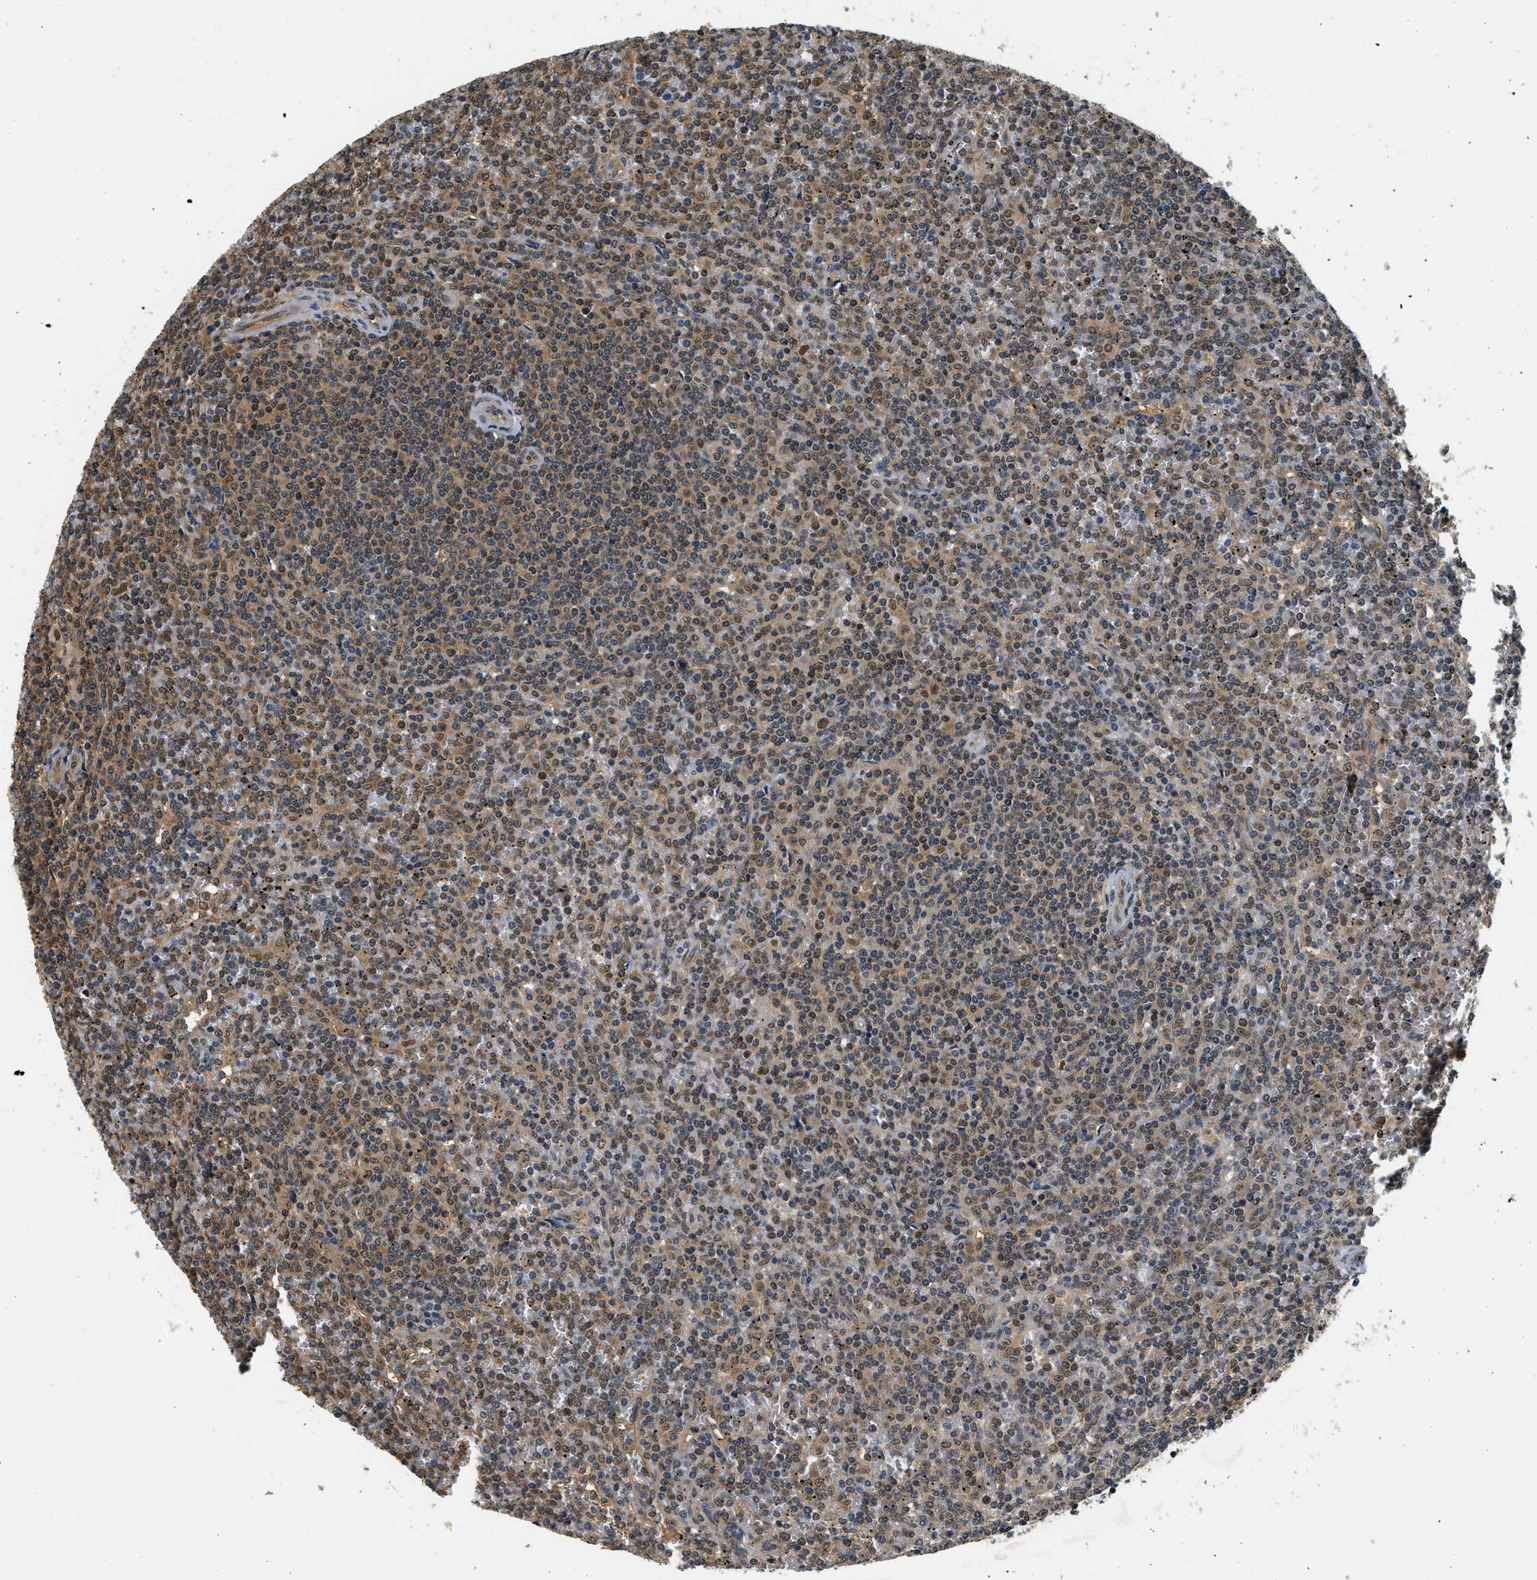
{"staining": {"intensity": "moderate", "quantity": "25%-75%", "location": "cytoplasmic/membranous,nuclear"}, "tissue": "lymphoma", "cell_type": "Tumor cells", "image_type": "cancer", "snomed": [{"axis": "morphology", "description": "Malignant lymphoma, non-Hodgkin's type, Low grade"}, {"axis": "topography", "description": "Spleen"}], "caption": "Immunohistochemical staining of lymphoma displays moderate cytoplasmic/membranous and nuclear protein staining in about 25%-75% of tumor cells.", "gene": "PSMD3", "patient": {"sex": "female", "age": 19}}